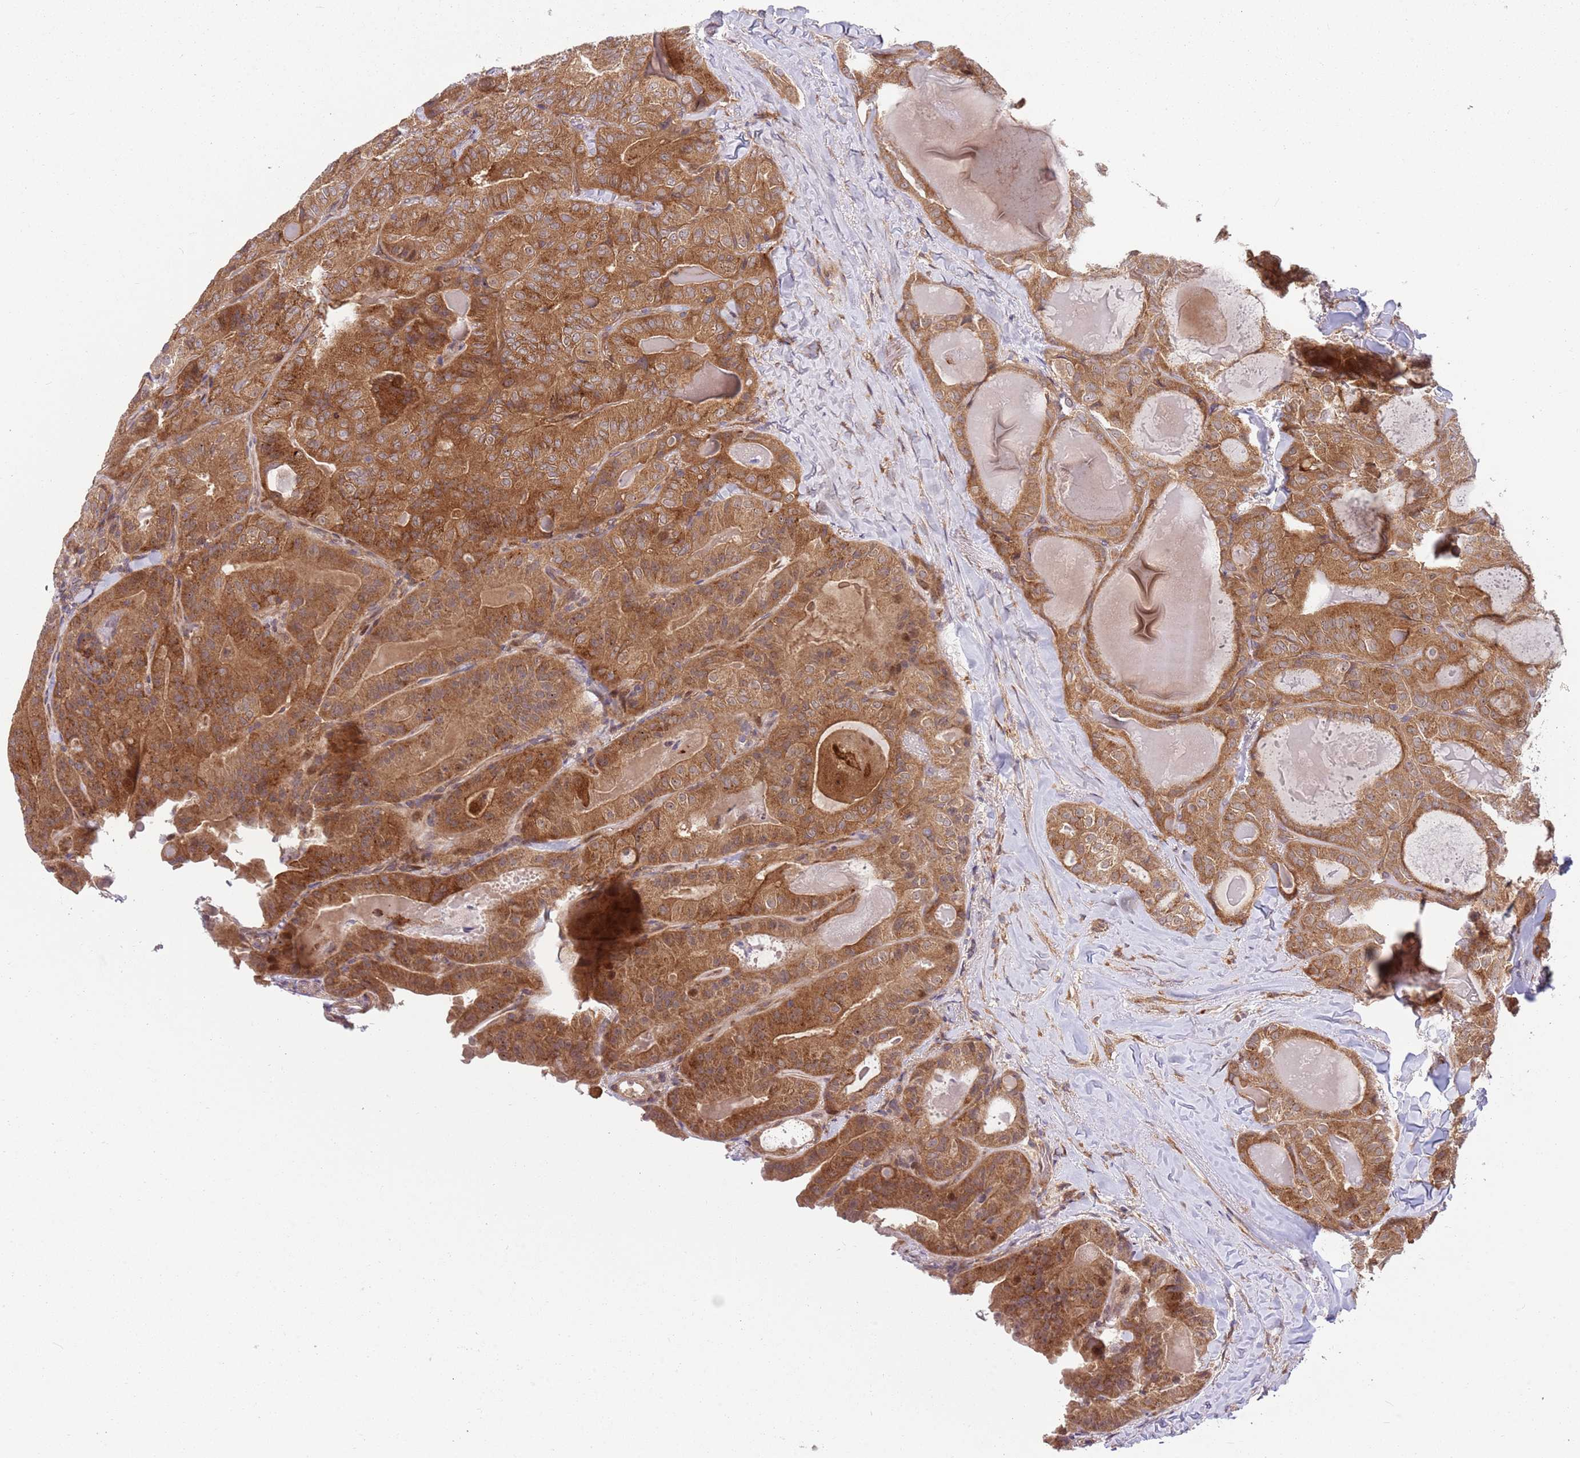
{"staining": {"intensity": "strong", "quantity": ">75%", "location": "cytoplasmic/membranous"}, "tissue": "thyroid cancer", "cell_type": "Tumor cells", "image_type": "cancer", "snomed": [{"axis": "morphology", "description": "Papillary adenocarcinoma, NOS"}, {"axis": "topography", "description": "Thyroid gland"}], "caption": "Thyroid cancer stained with a protein marker exhibits strong staining in tumor cells.", "gene": "GGA1", "patient": {"sex": "female", "age": 68}}